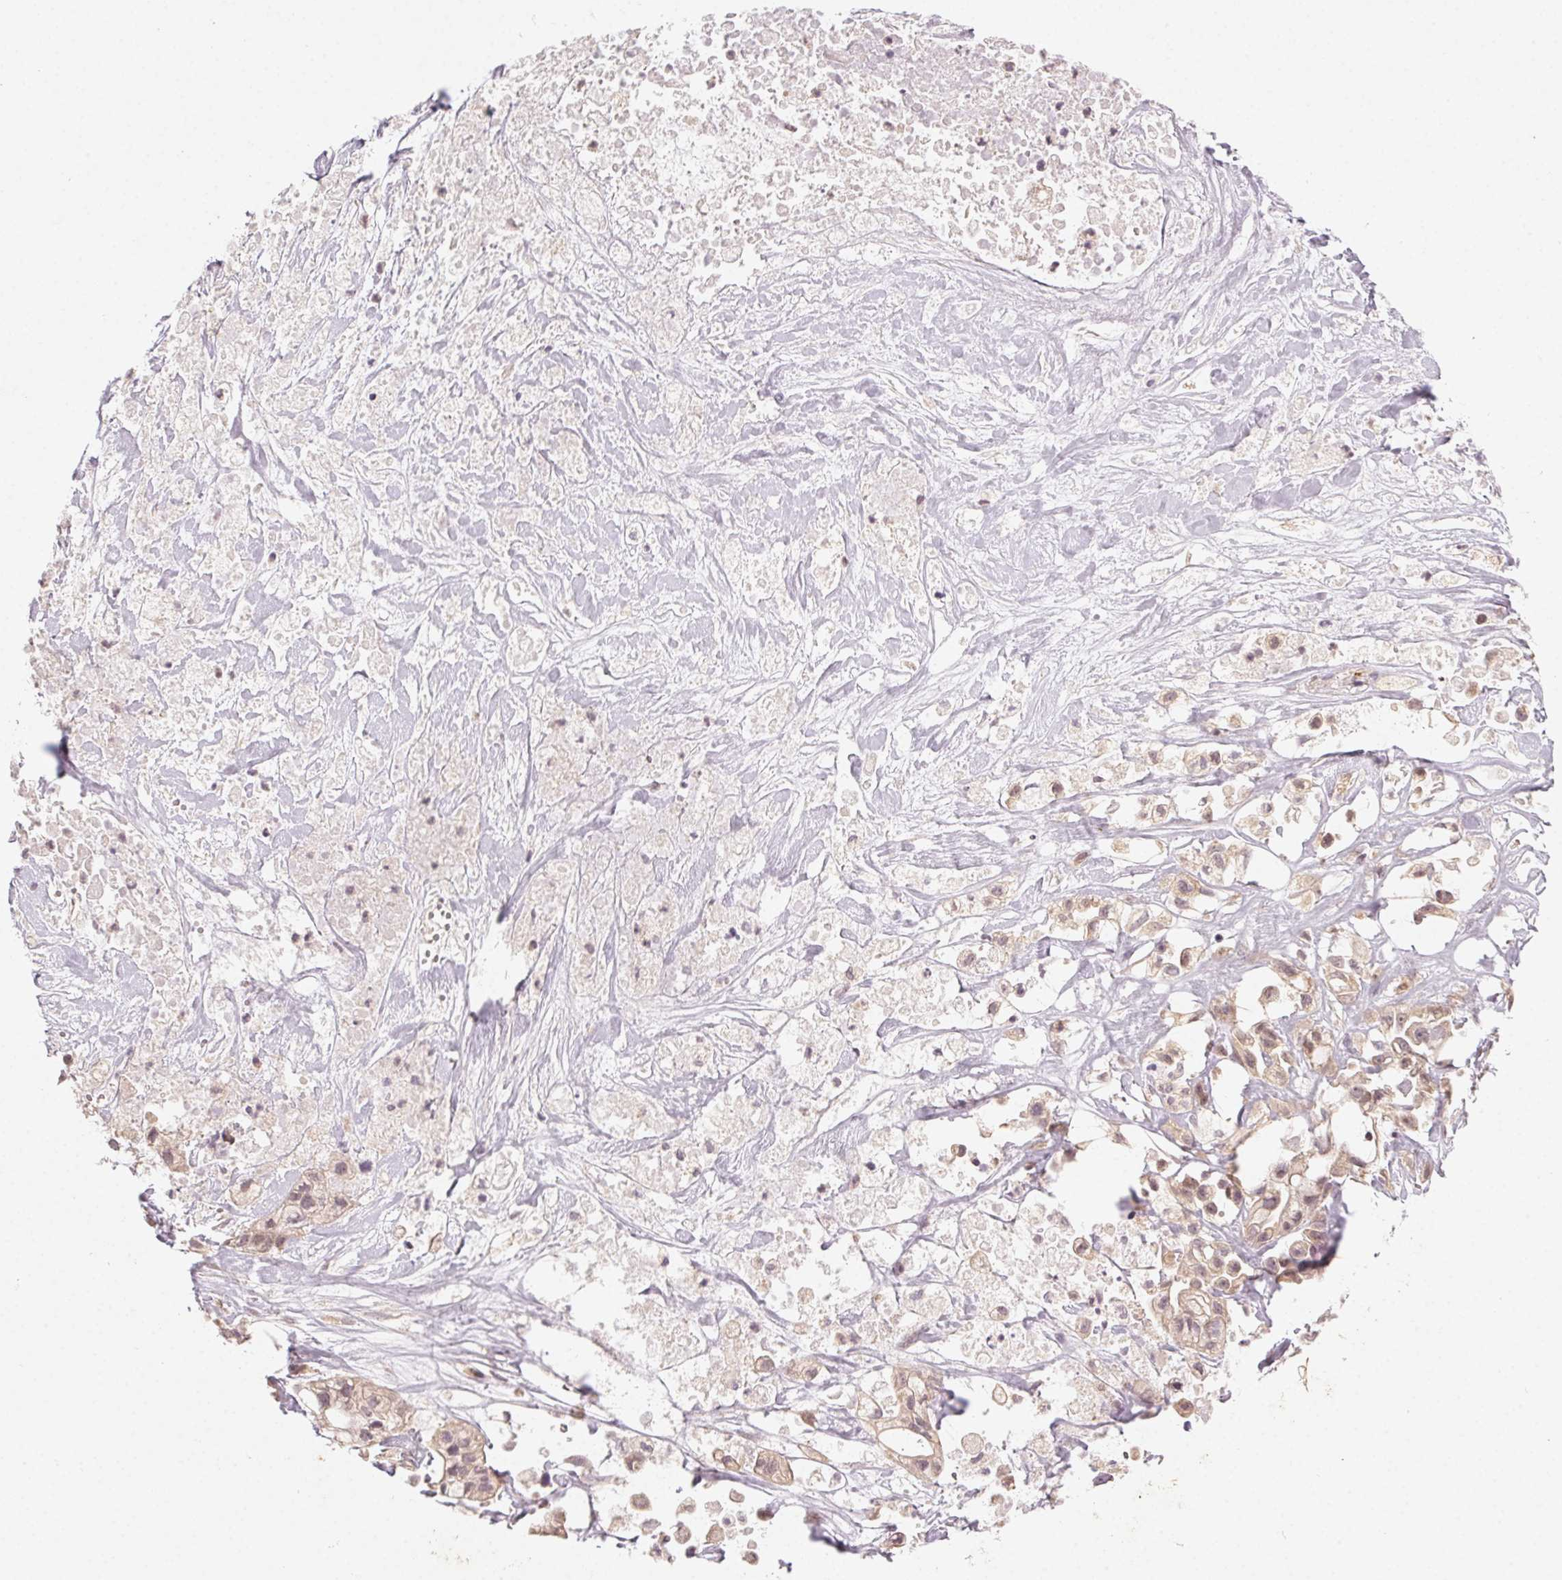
{"staining": {"intensity": "weak", "quantity": "<25%", "location": "cytoplasmic/membranous"}, "tissue": "pancreatic cancer", "cell_type": "Tumor cells", "image_type": "cancer", "snomed": [{"axis": "morphology", "description": "Adenocarcinoma, NOS"}, {"axis": "topography", "description": "Pancreas"}], "caption": "High magnification brightfield microscopy of adenocarcinoma (pancreatic) stained with DAB (3,3'-diaminobenzidine) (brown) and counterstained with hematoxylin (blue): tumor cells show no significant expression.", "gene": "NCOA4", "patient": {"sex": "male", "age": 44}}